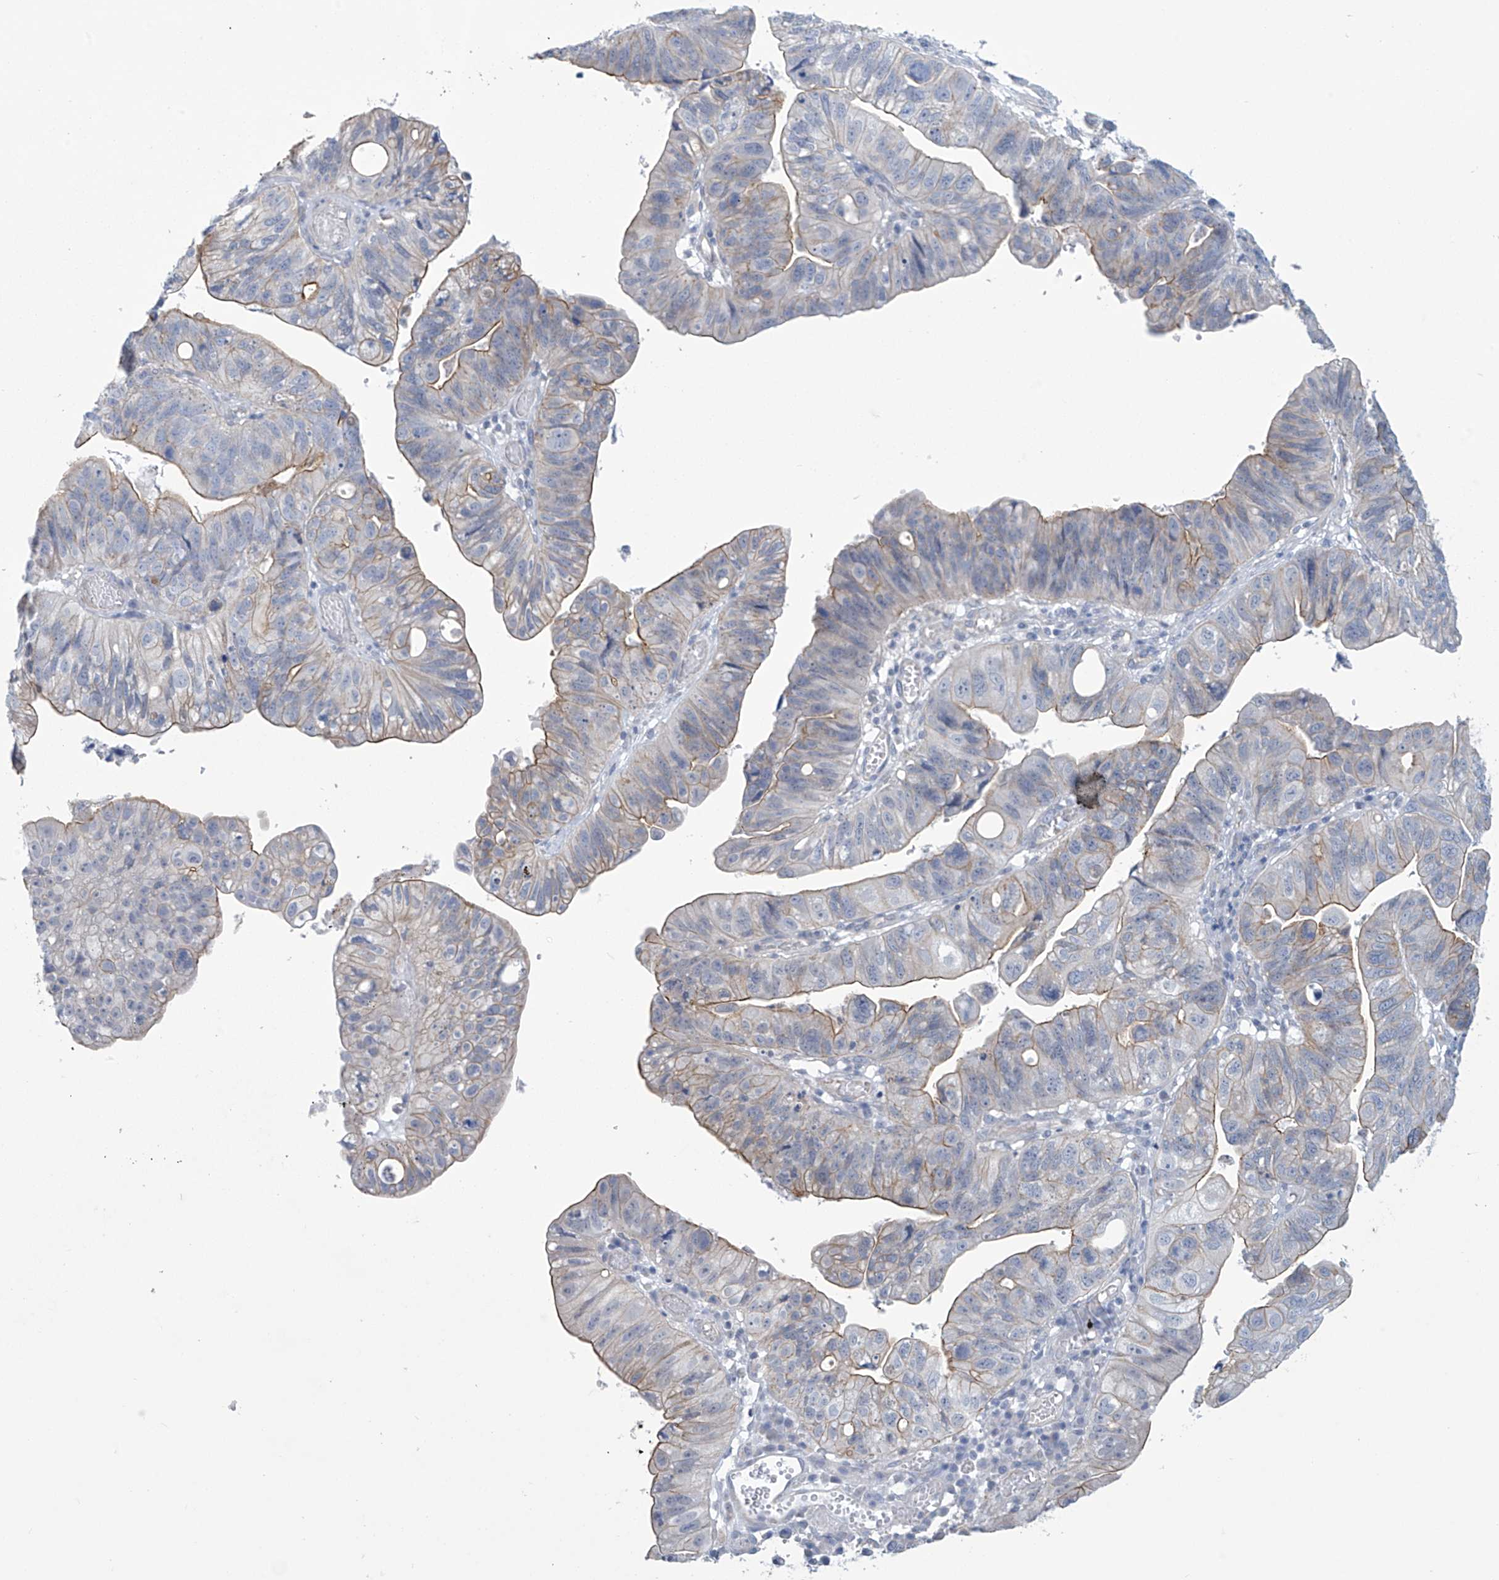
{"staining": {"intensity": "moderate", "quantity": "<25%", "location": "cytoplasmic/membranous"}, "tissue": "stomach cancer", "cell_type": "Tumor cells", "image_type": "cancer", "snomed": [{"axis": "morphology", "description": "Adenocarcinoma, NOS"}, {"axis": "topography", "description": "Stomach"}], "caption": "Protein expression analysis of human stomach cancer reveals moderate cytoplasmic/membranous staining in about <25% of tumor cells.", "gene": "ABHD13", "patient": {"sex": "male", "age": 59}}